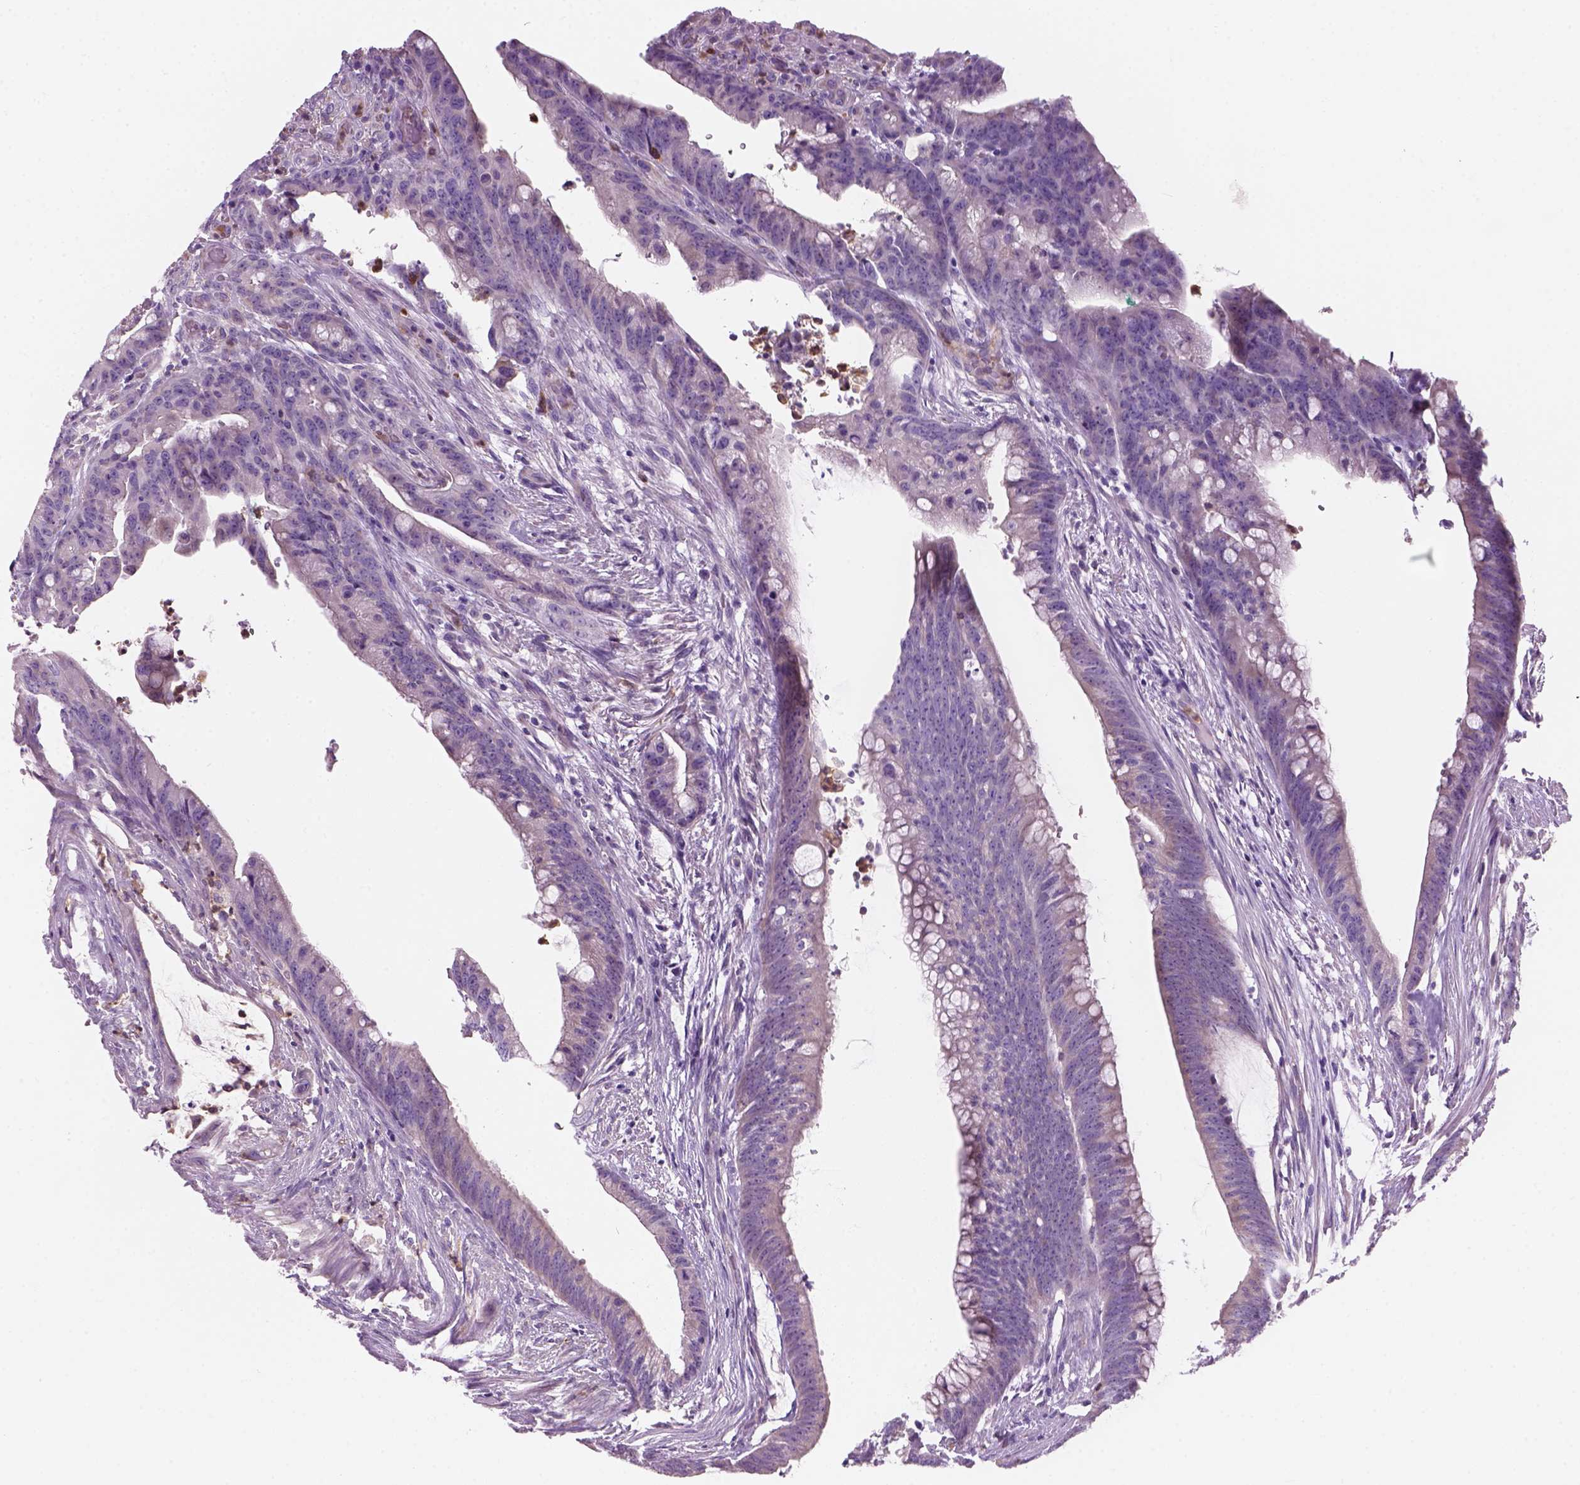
{"staining": {"intensity": "negative", "quantity": "none", "location": "none"}, "tissue": "colorectal cancer", "cell_type": "Tumor cells", "image_type": "cancer", "snomed": [{"axis": "morphology", "description": "Adenocarcinoma, NOS"}, {"axis": "topography", "description": "Colon"}], "caption": "DAB immunohistochemical staining of colorectal adenocarcinoma shows no significant expression in tumor cells.", "gene": "CD84", "patient": {"sex": "male", "age": 62}}